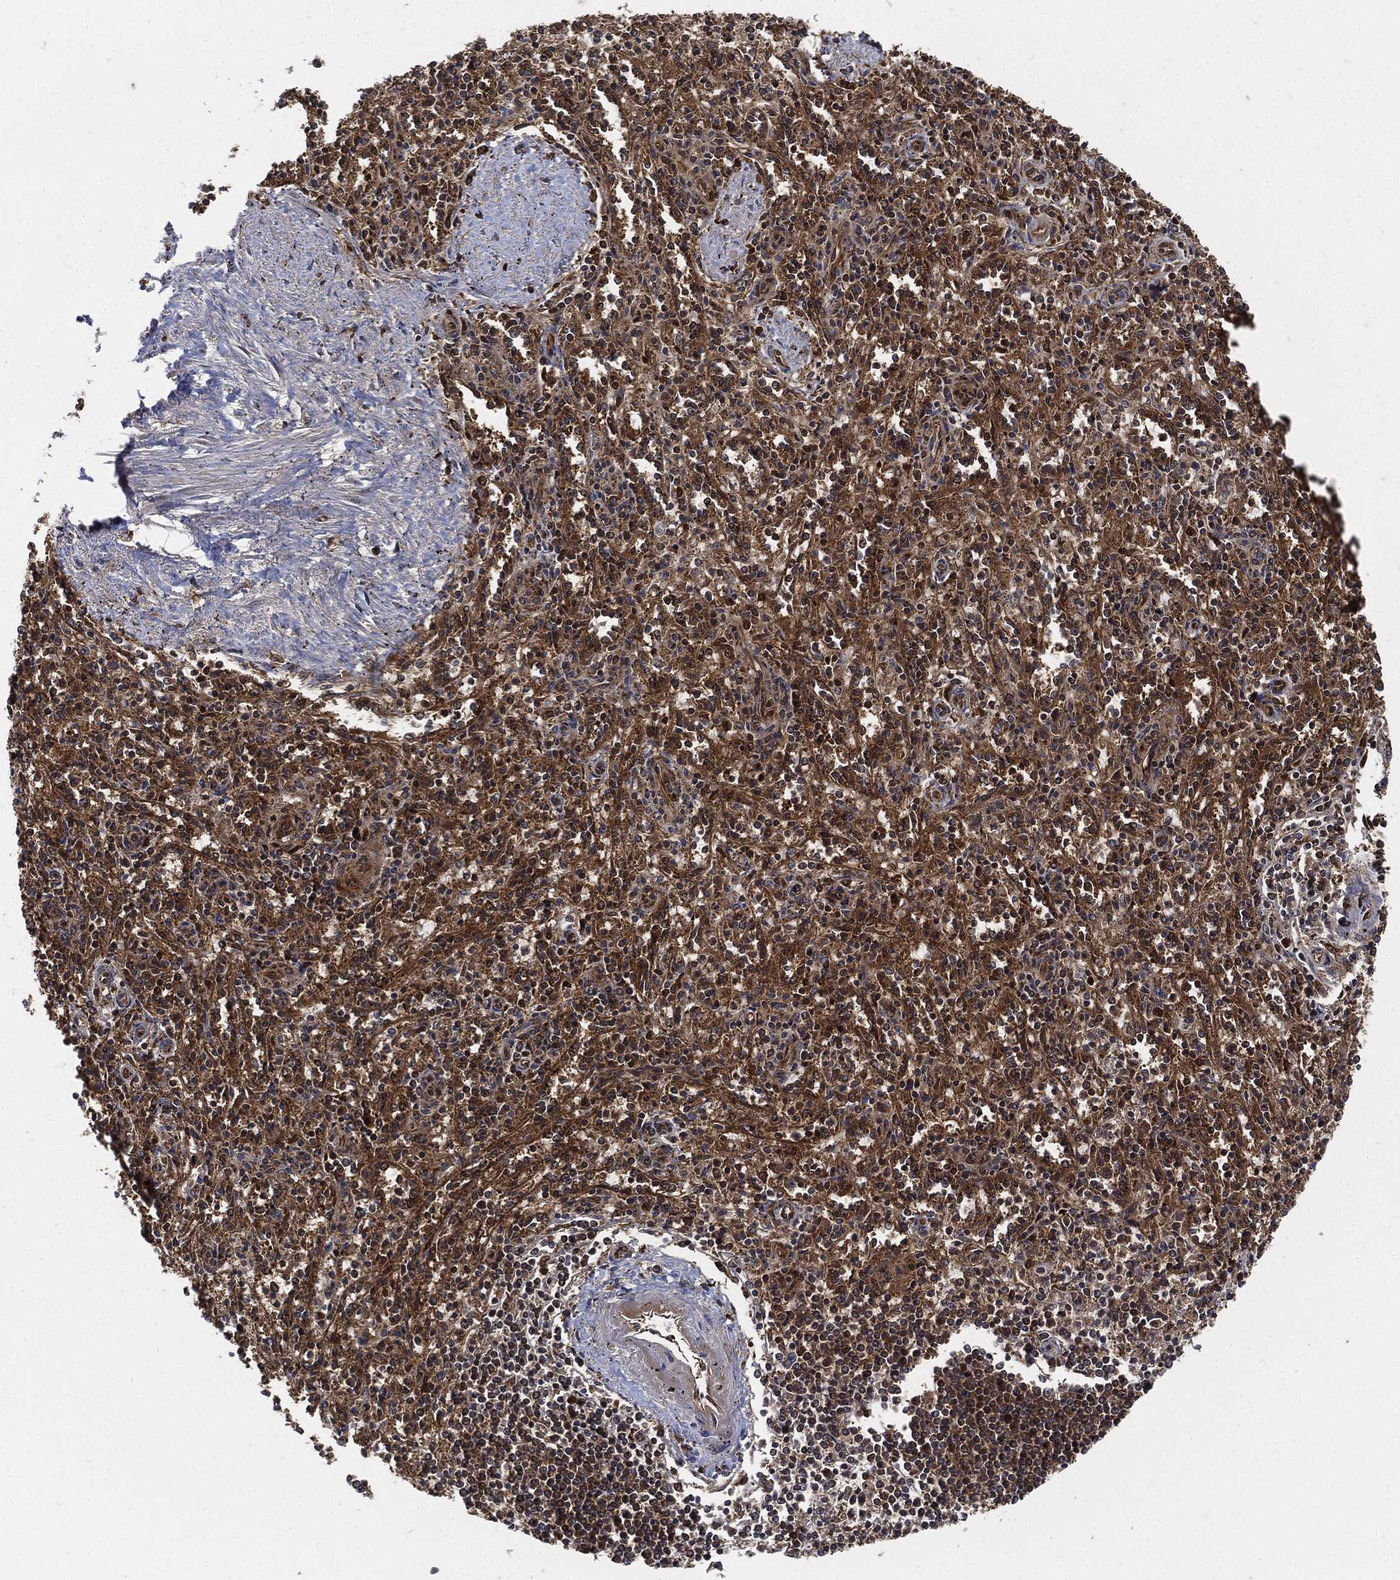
{"staining": {"intensity": "moderate", "quantity": "25%-75%", "location": "cytoplasmic/membranous"}, "tissue": "spleen", "cell_type": "Cells in red pulp", "image_type": "normal", "snomed": [{"axis": "morphology", "description": "Normal tissue, NOS"}, {"axis": "topography", "description": "Spleen"}], "caption": "Brown immunohistochemical staining in benign spleen reveals moderate cytoplasmic/membranous expression in about 25%-75% of cells in red pulp.", "gene": "XPNPEP1", "patient": {"sex": "male", "age": 69}}